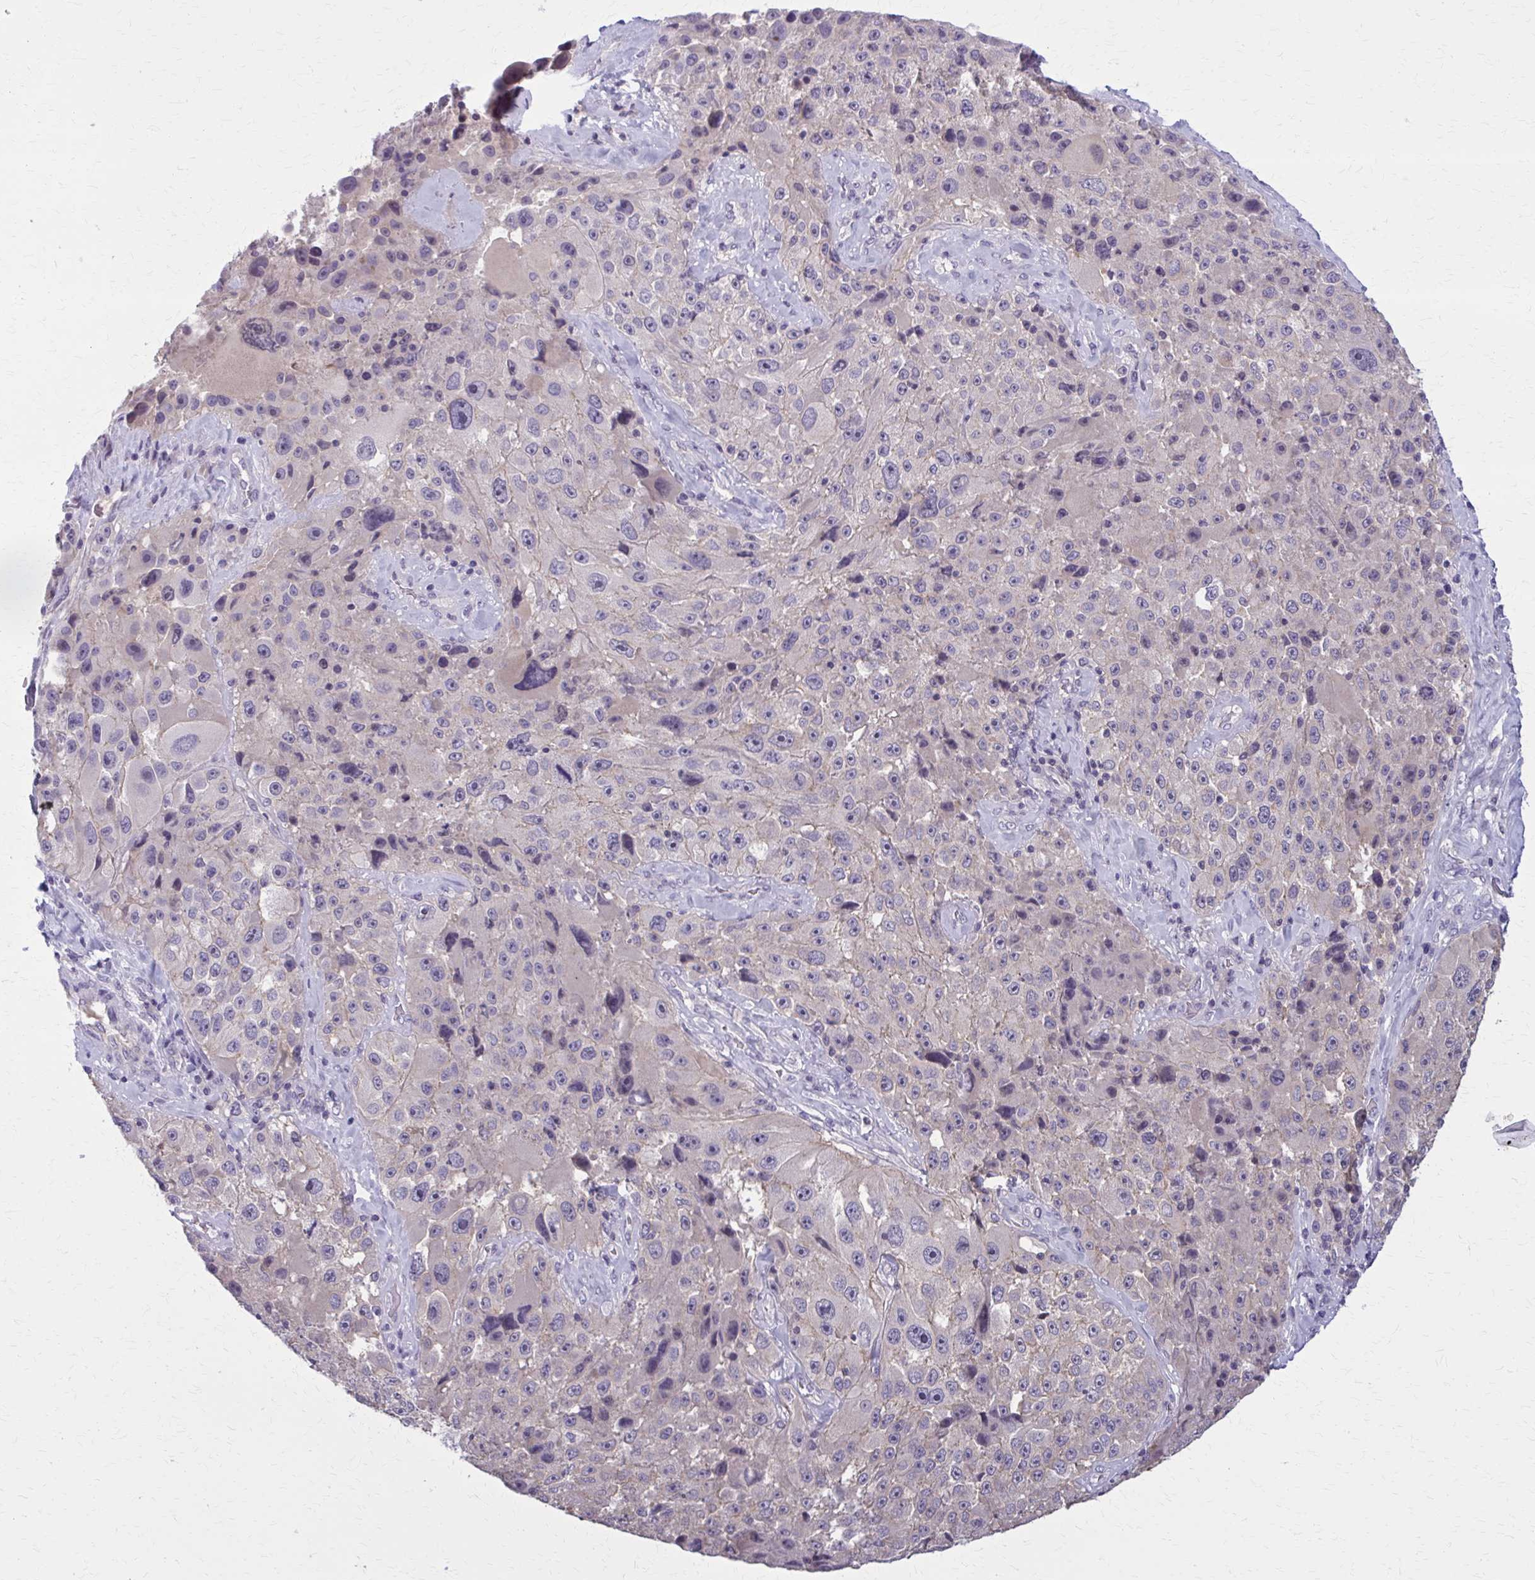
{"staining": {"intensity": "negative", "quantity": "none", "location": "none"}, "tissue": "melanoma", "cell_type": "Tumor cells", "image_type": "cancer", "snomed": [{"axis": "morphology", "description": "Malignant melanoma, Metastatic site"}, {"axis": "topography", "description": "Lymph node"}], "caption": "This is an IHC histopathology image of malignant melanoma (metastatic site). There is no expression in tumor cells.", "gene": "OR4A47", "patient": {"sex": "male", "age": 62}}